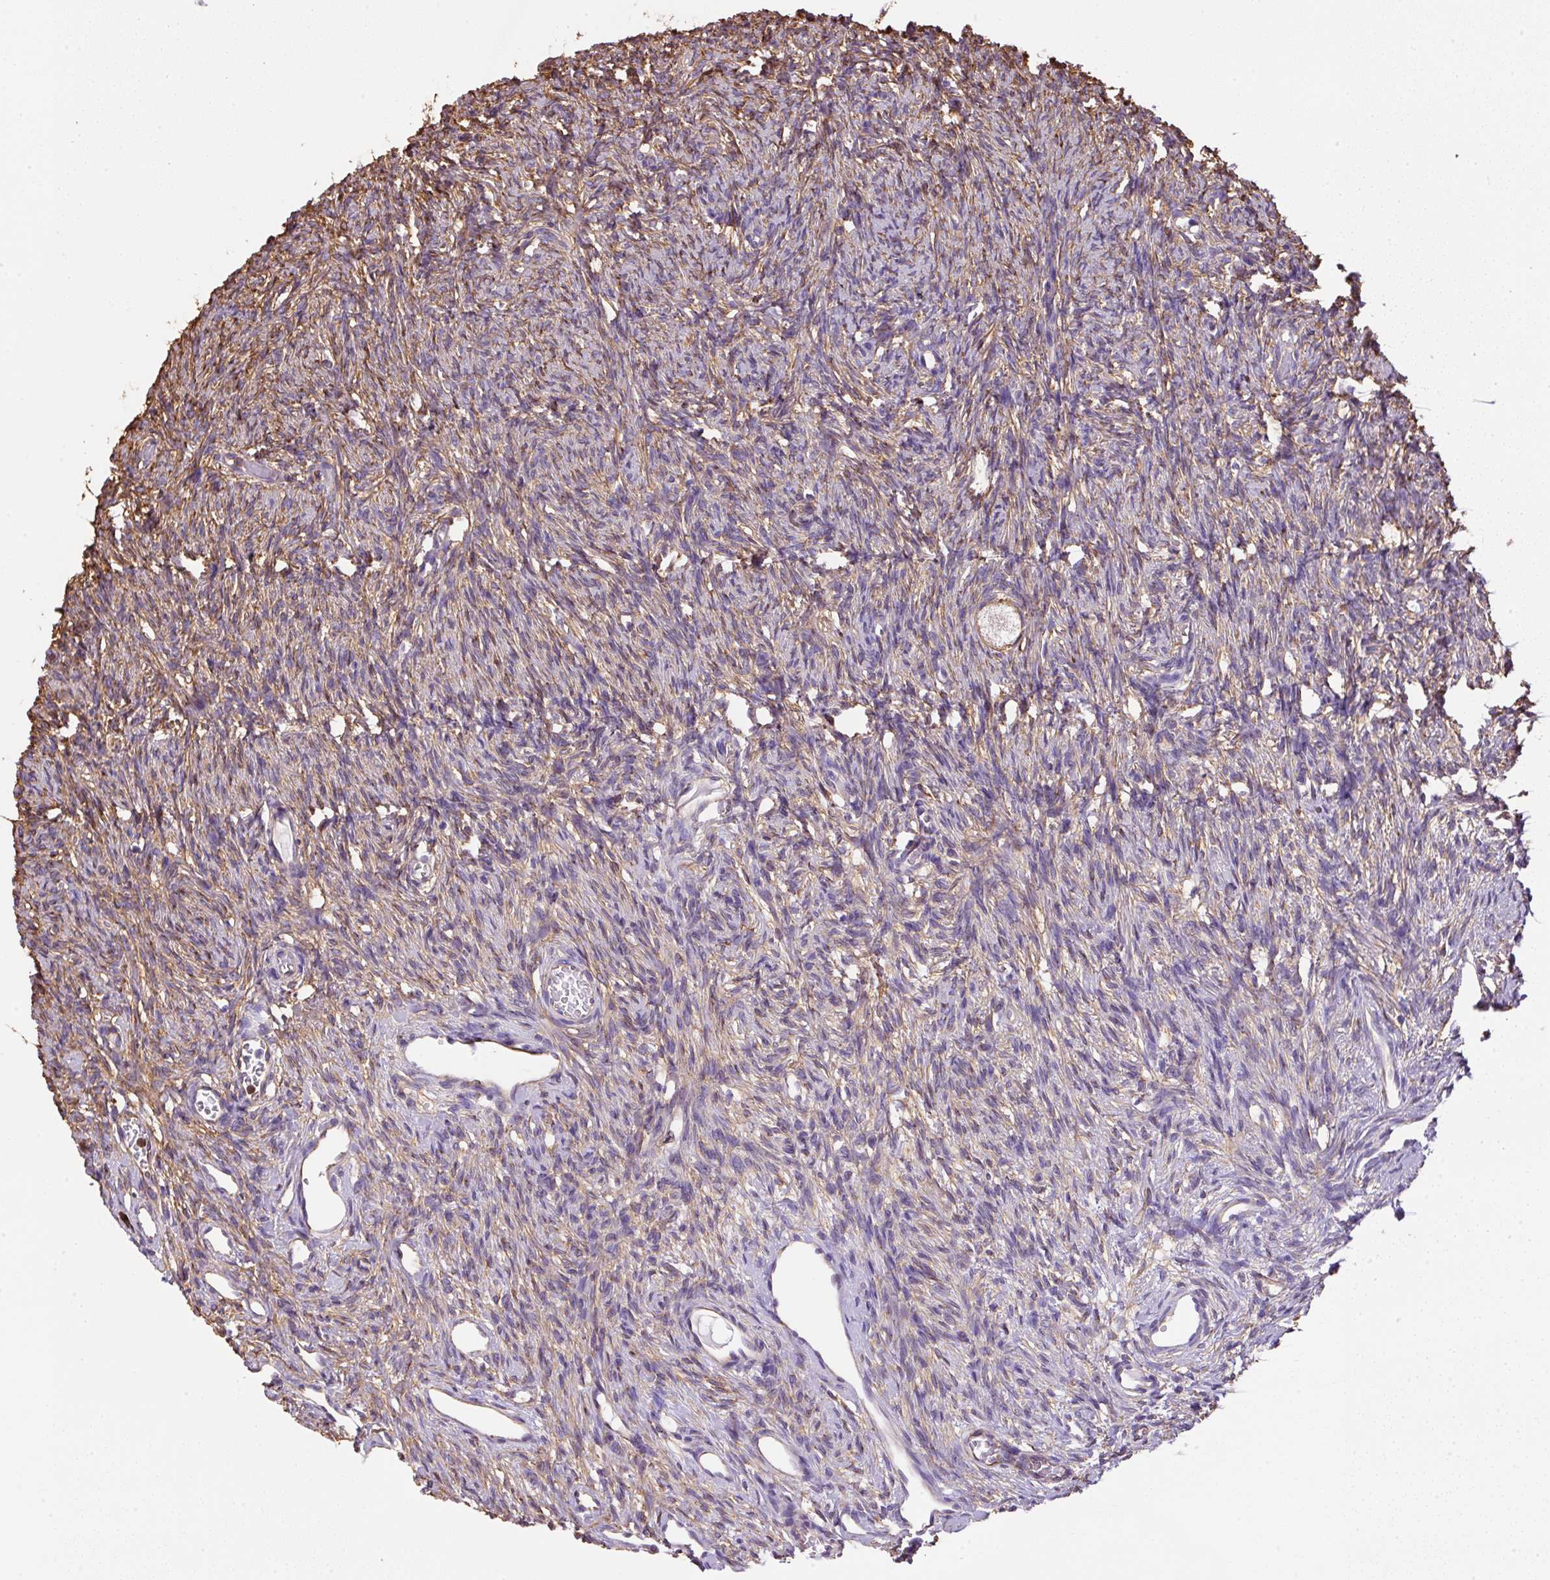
{"staining": {"intensity": "weak", "quantity": ">75%", "location": "cytoplasmic/membranous"}, "tissue": "ovary", "cell_type": "Follicle cells", "image_type": "normal", "snomed": [{"axis": "morphology", "description": "Normal tissue, NOS"}, {"axis": "topography", "description": "Ovary"}], "caption": "An image showing weak cytoplasmic/membranous staining in about >75% of follicle cells in benign ovary, as visualized by brown immunohistochemical staining.", "gene": "MAGEB5", "patient": {"sex": "female", "age": 33}}